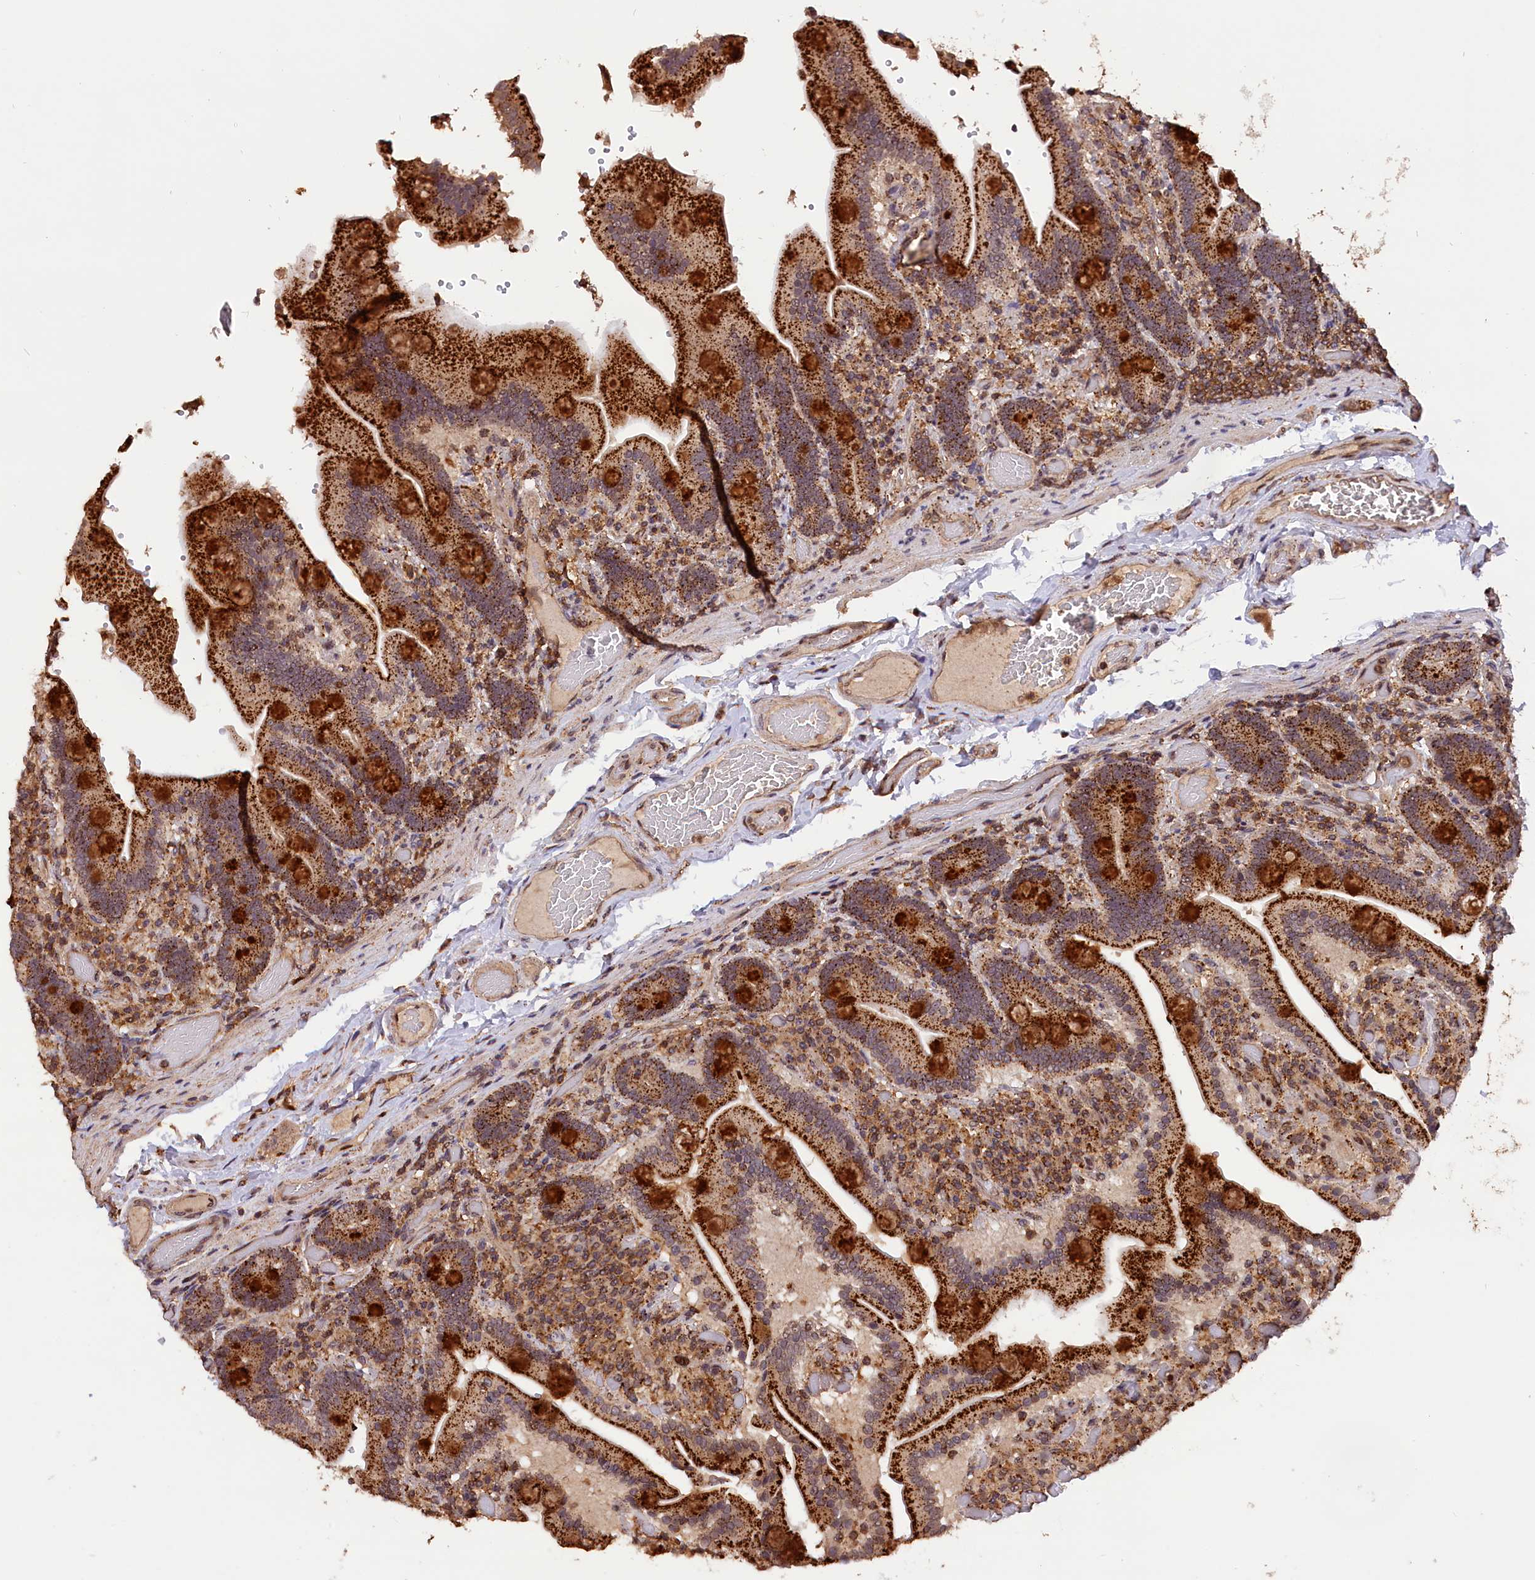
{"staining": {"intensity": "strong", "quantity": ">75%", "location": "cytoplasmic/membranous"}, "tissue": "duodenum", "cell_type": "Glandular cells", "image_type": "normal", "snomed": [{"axis": "morphology", "description": "Normal tissue, NOS"}, {"axis": "topography", "description": "Duodenum"}], "caption": "Protein expression analysis of unremarkable duodenum displays strong cytoplasmic/membranous positivity in about >75% of glandular cells. The protein of interest is stained brown, and the nuclei are stained in blue (DAB IHC with brightfield microscopy, high magnification).", "gene": "IST1", "patient": {"sex": "female", "age": 62}}